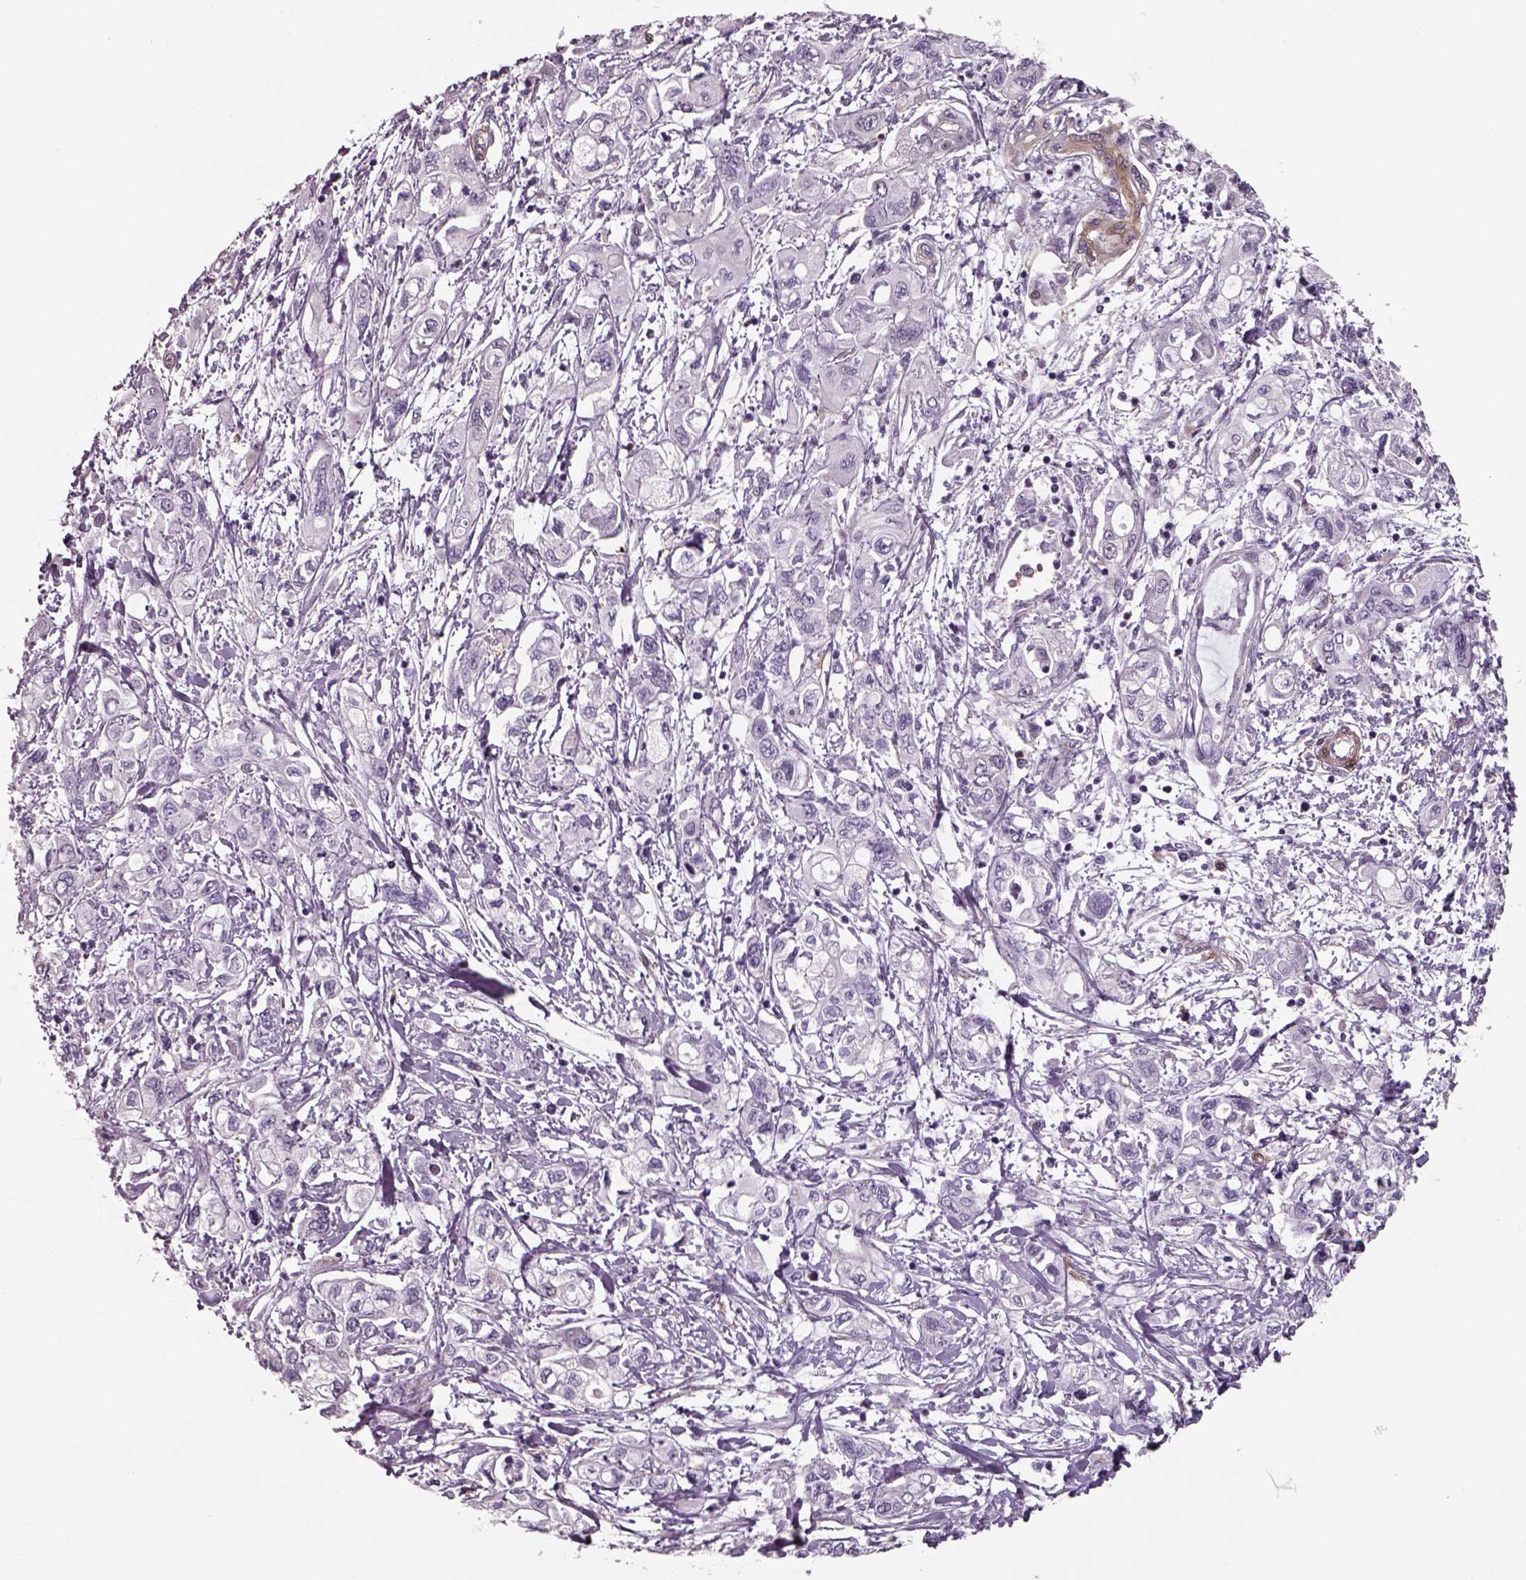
{"staining": {"intensity": "negative", "quantity": "none", "location": "none"}, "tissue": "pancreatic cancer", "cell_type": "Tumor cells", "image_type": "cancer", "snomed": [{"axis": "morphology", "description": "Adenocarcinoma, NOS"}, {"axis": "topography", "description": "Pancreas"}], "caption": "A photomicrograph of human adenocarcinoma (pancreatic) is negative for staining in tumor cells.", "gene": "ISYNA1", "patient": {"sex": "male", "age": 54}}